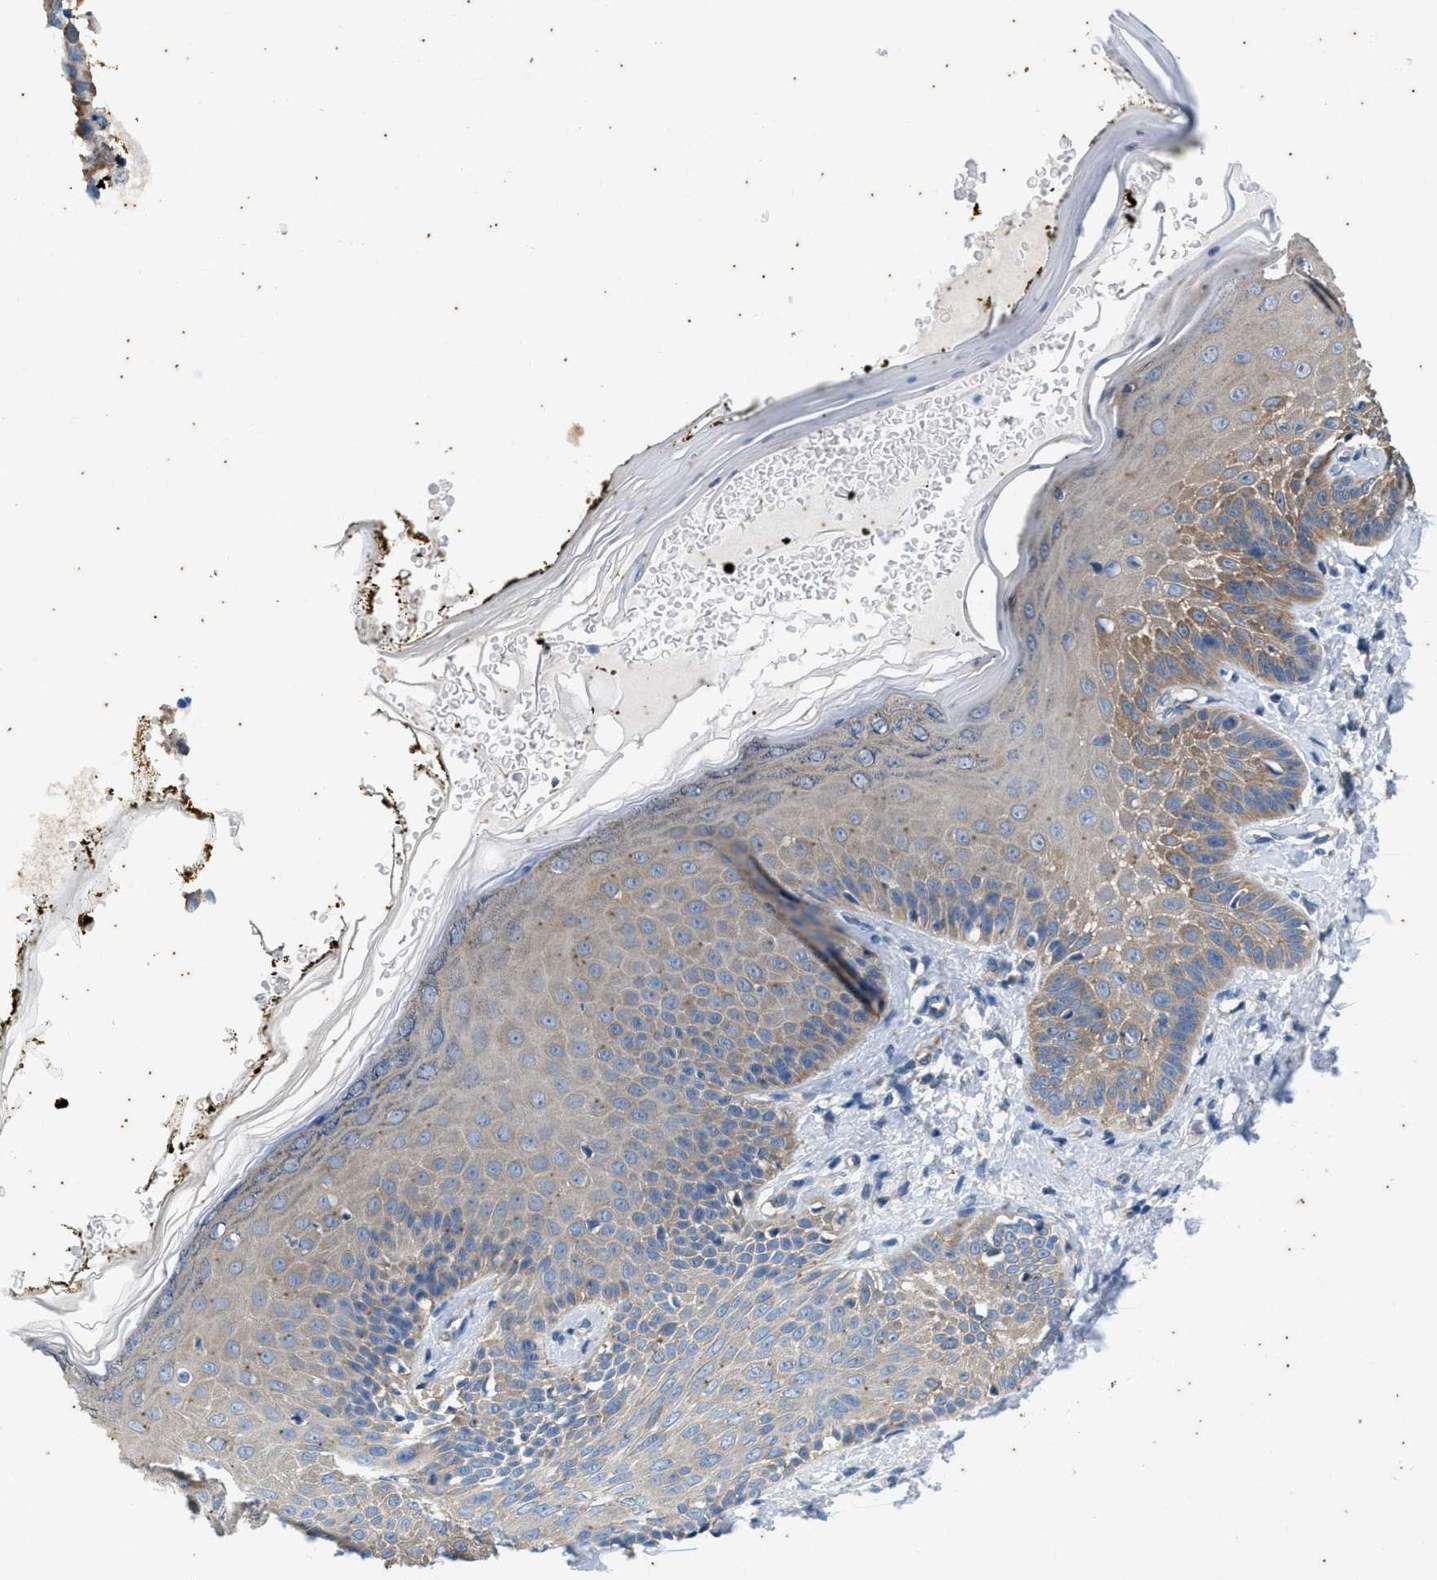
{"staining": {"intensity": "negative", "quantity": "none", "location": "none"}, "tissue": "skin", "cell_type": "Fibroblasts", "image_type": "normal", "snomed": [{"axis": "morphology", "description": "Normal tissue, NOS"}, {"axis": "topography", "description": "Skin"}, {"axis": "topography", "description": "Peripheral nerve tissue"}], "caption": "The immunohistochemistry (IHC) photomicrograph has no significant expression in fibroblasts of skin.", "gene": "COX19", "patient": {"sex": "male", "age": 24}}